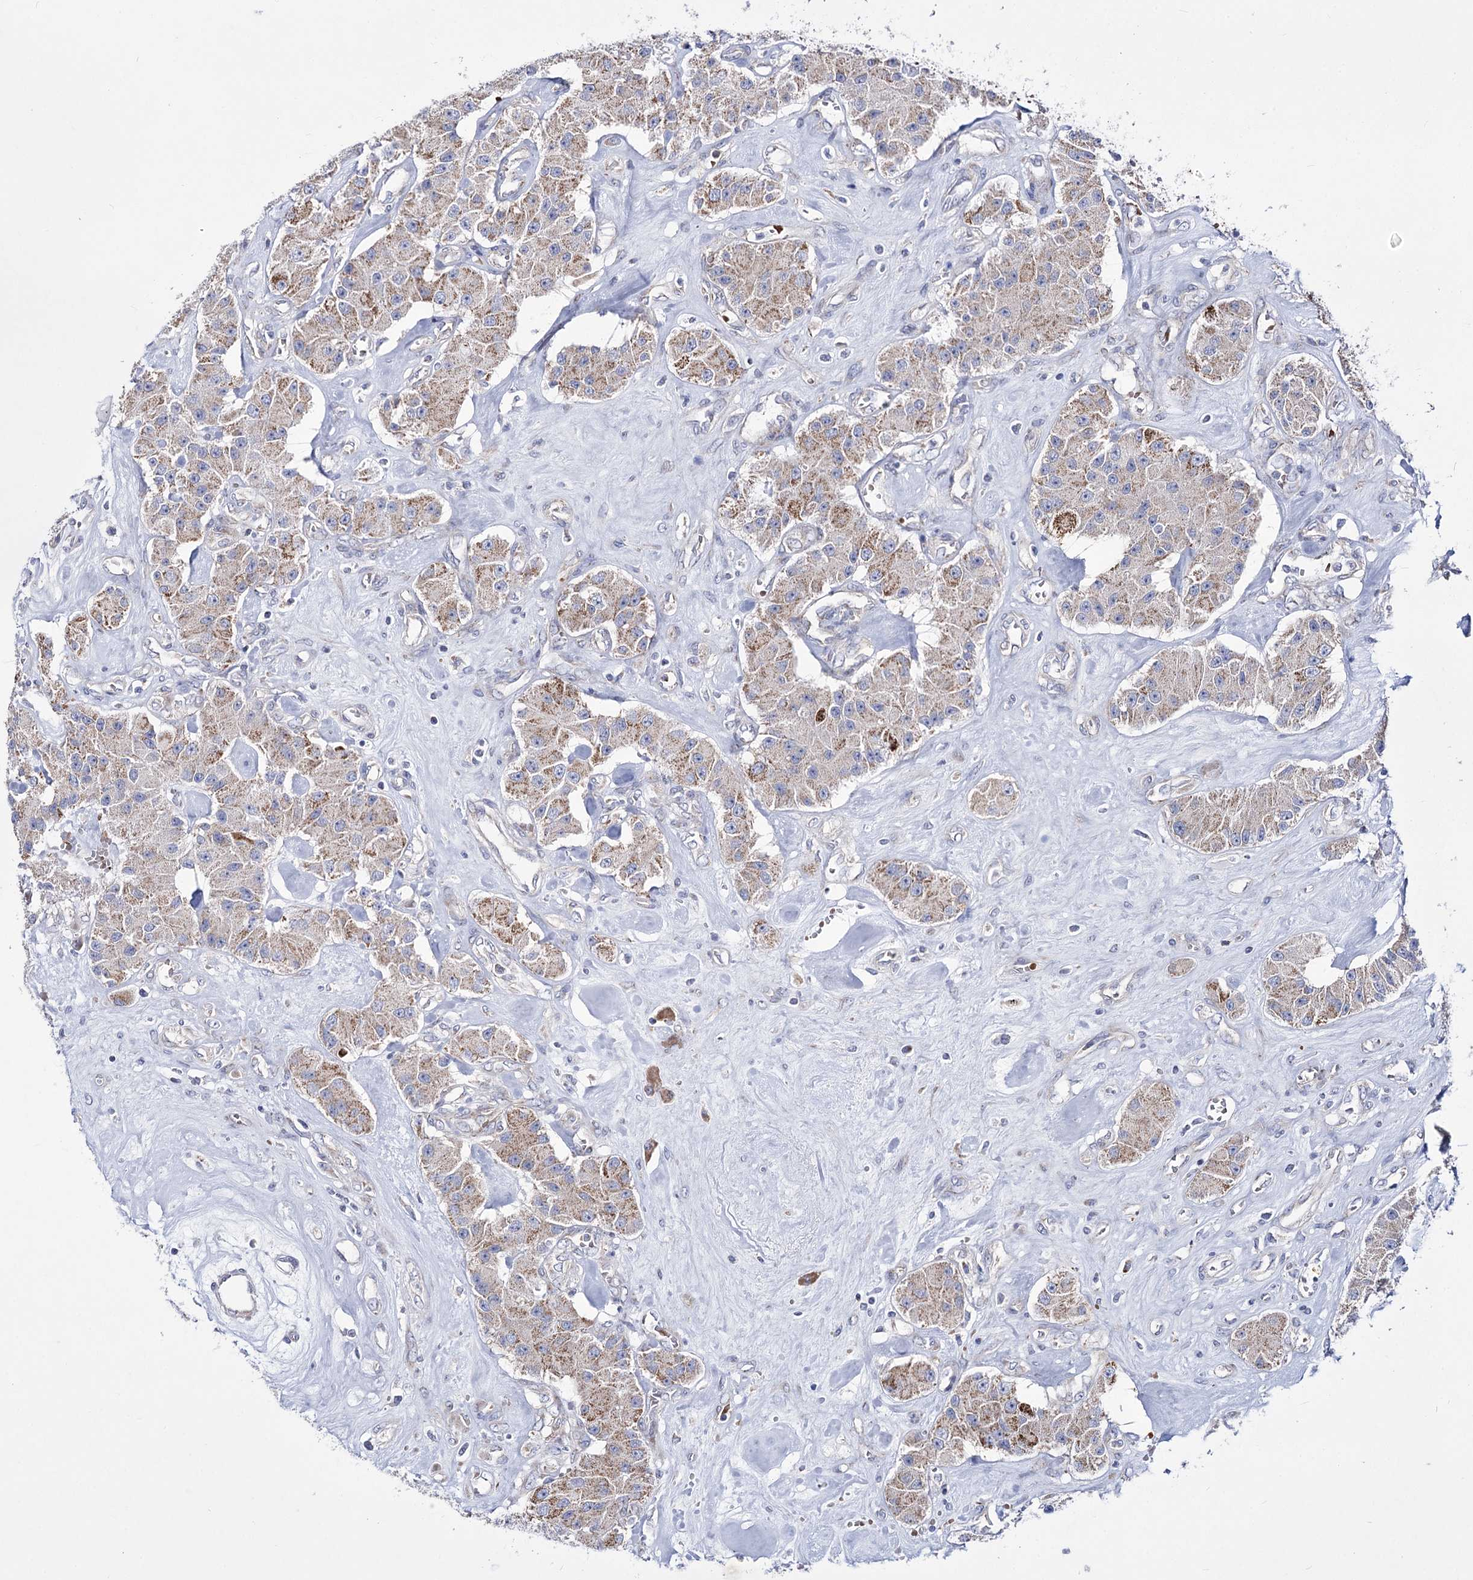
{"staining": {"intensity": "moderate", "quantity": "25%-75%", "location": "cytoplasmic/membranous"}, "tissue": "carcinoid", "cell_type": "Tumor cells", "image_type": "cancer", "snomed": [{"axis": "morphology", "description": "Carcinoid, malignant, NOS"}, {"axis": "topography", "description": "Pancreas"}], "caption": "Approximately 25%-75% of tumor cells in human carcinoid show moderate cytoplasmic/membranous protein expression as visualized by brown immunohistochemical staining.", "gene": "OSBPL5", "patient": {"sex": "male", "age": 41}}